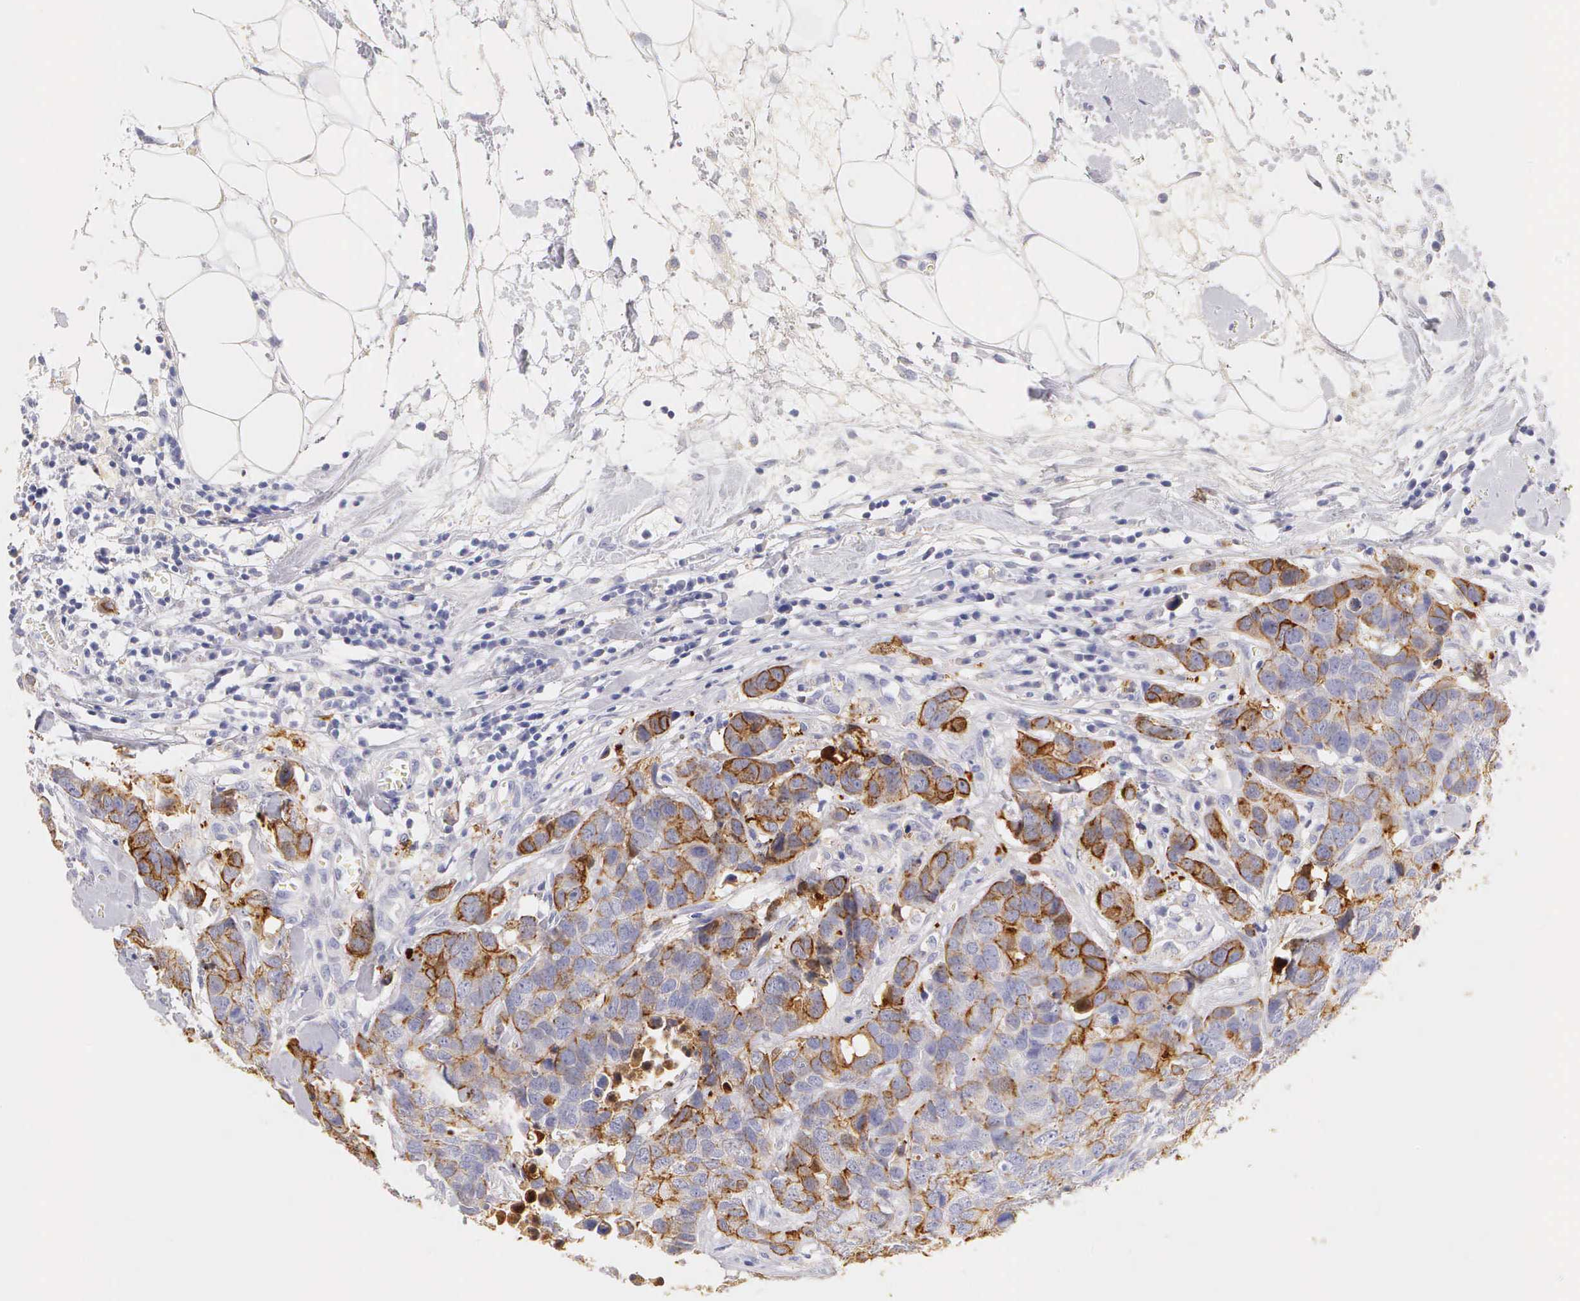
{"staining": {"intensity": "moderate", "quantity": "25%-75%", "location": "cytoplasmic/membranous"}, "tissue": "breast cancer", "cell_type": "Tumor cells", "image_type": "cancer", "snomed": [{"axis": "morphology", "description": "Duct carcinoma"}, {"axis": "topography", "description": "Breast"}], "caption": "Protein expression analysis of human breast infiltrating ductal carcinoma reveals moderate cytoplasmic/membranous staining in about 25%-75% of tumor cells.", "gene": "KRT17", "patient": {"sex": "female", "age": 91}}